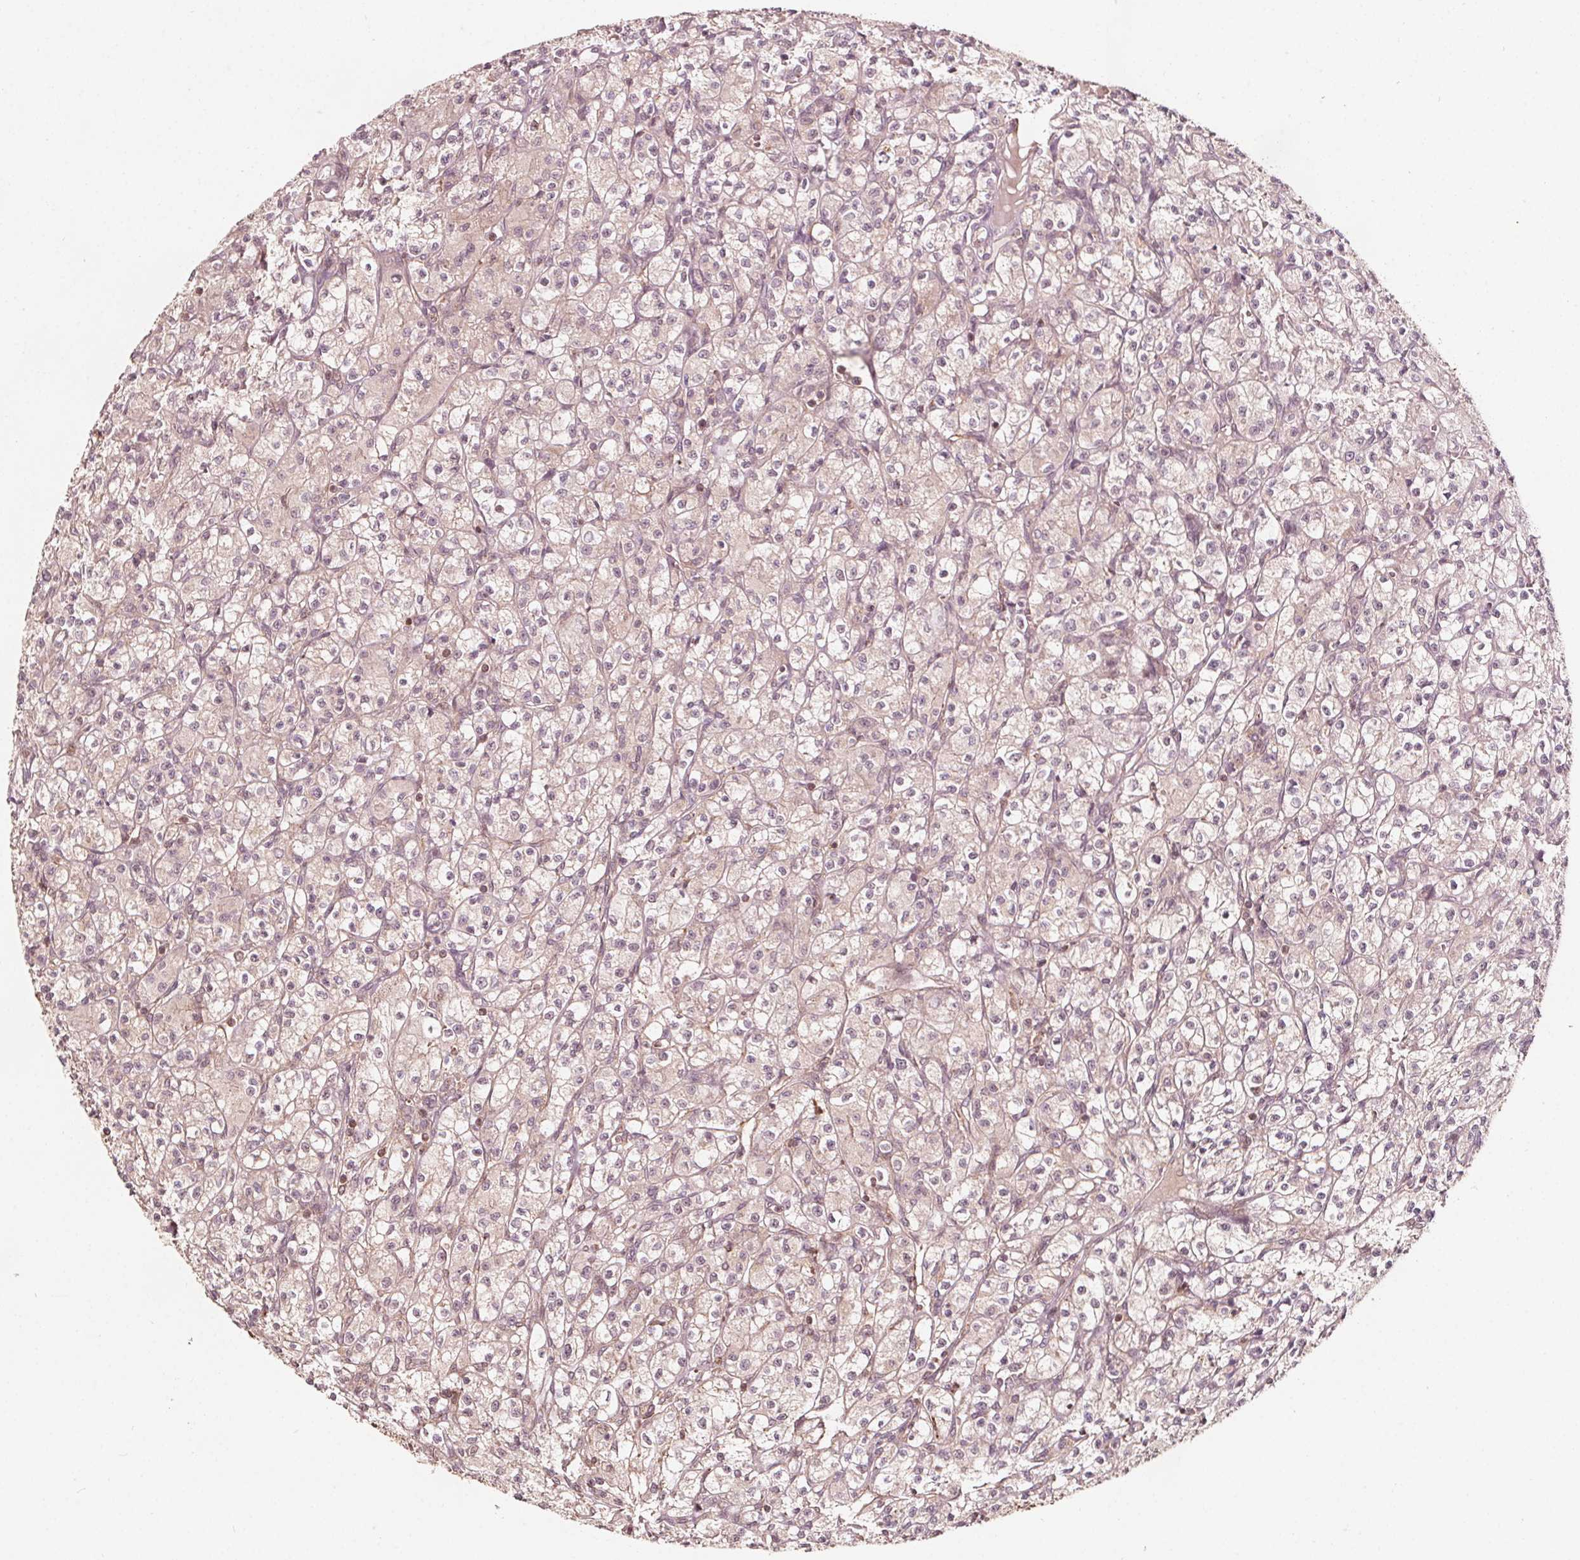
{"staining": {"intensity": "weak", "quantity": "25%-75%", "location": "cytoplasmic/membranous"}, "tissue": "renal cancer", "cell_type": "Tumor cells", "image_type": "cancer", "snomed": [{"axis": "morphology", "description": "Adenocarcinoma, NOS"}, {"axis": "topography", "description": "Kidney"}], "caption": "Brown immunohistochemical staining in renal adenocarcinoma shows weak cytoplasmic/membranous positivity in approximately 25%-75% of tumor cells.", "gene": "AIP", "patient": {"sex": "female", "age": 70}}